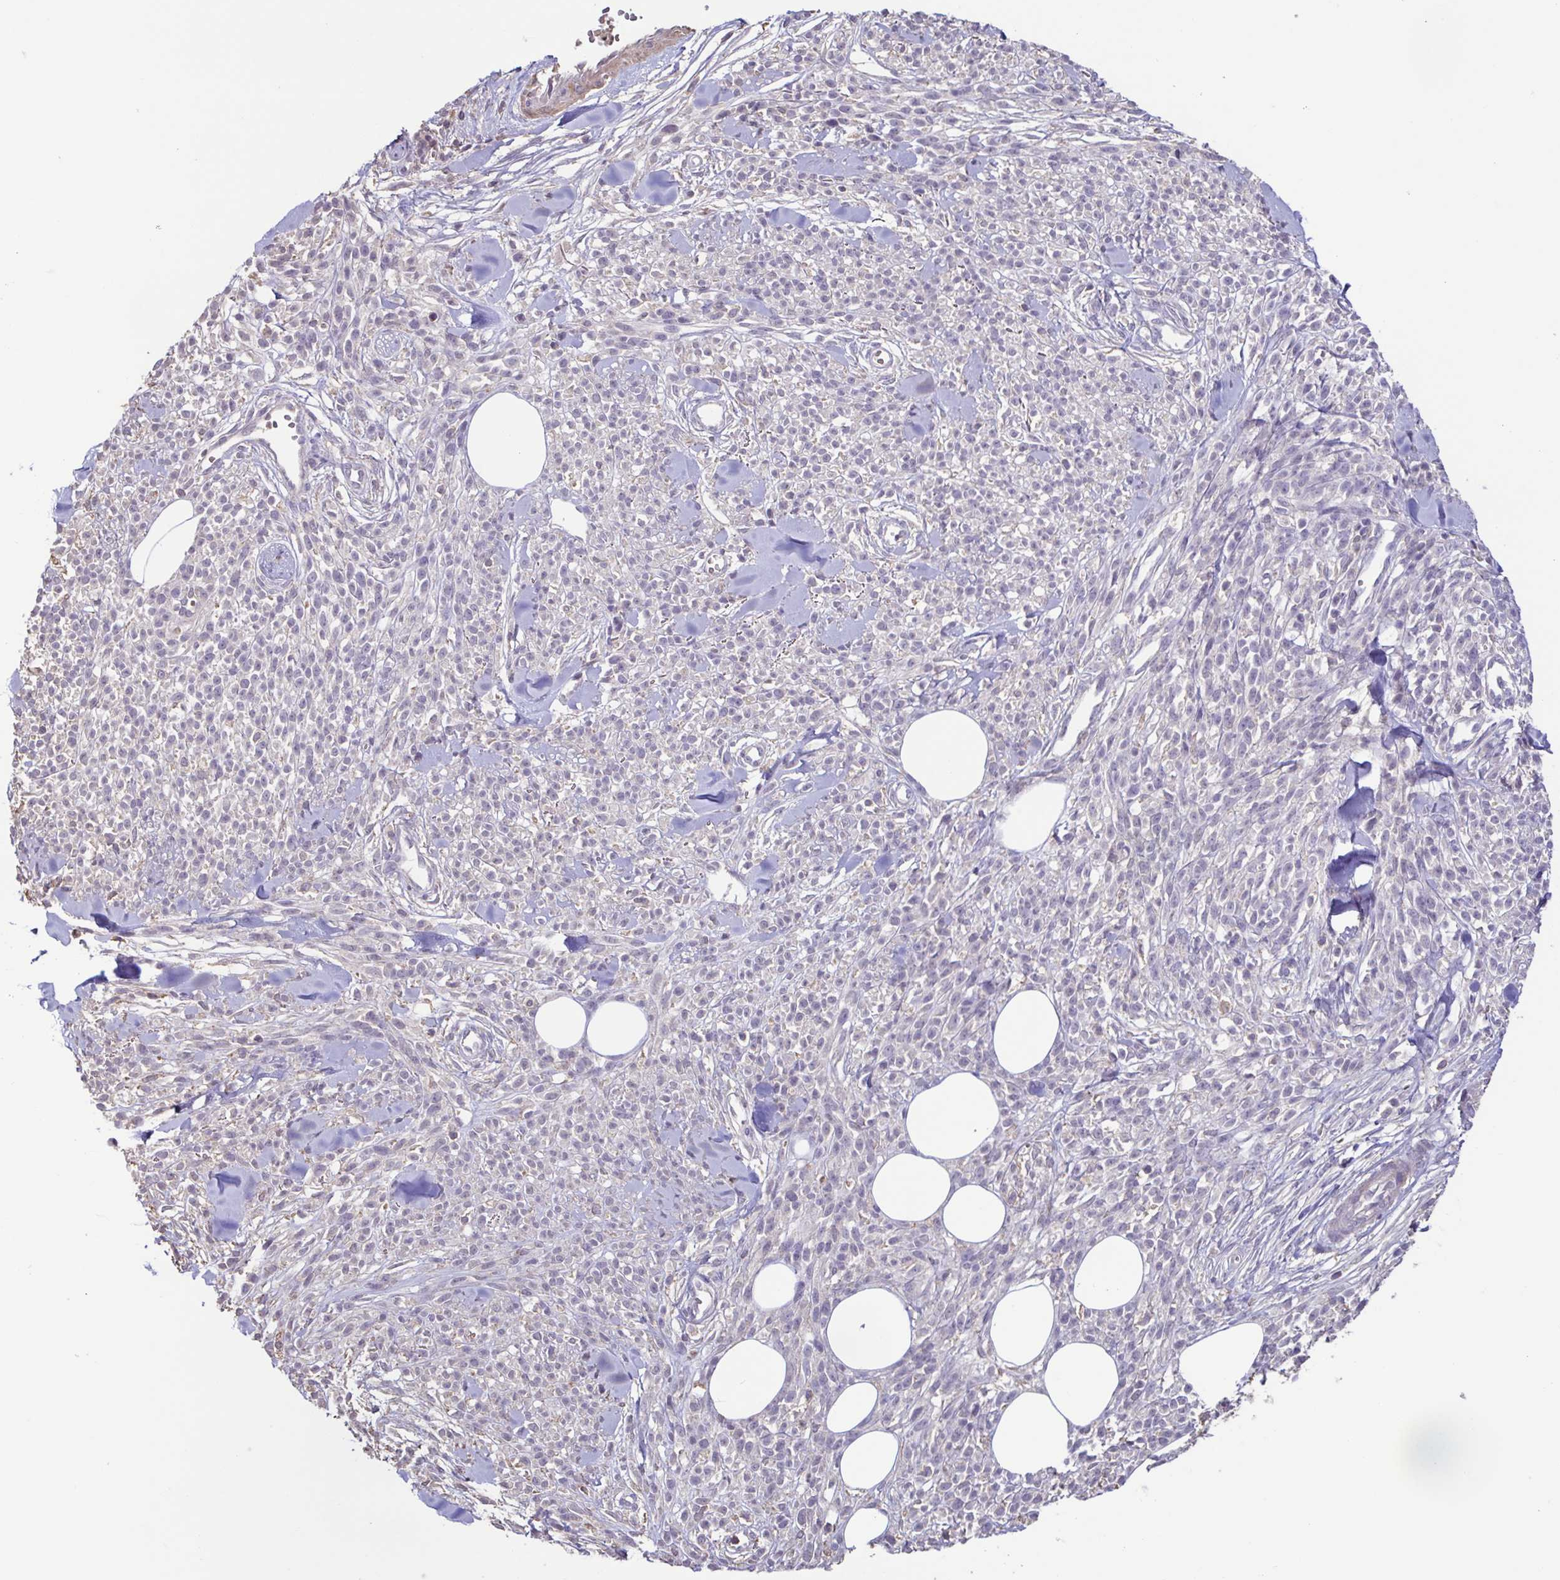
{"staining": {"intensity": "negative", "quantity": "none", "location": "none"}, "tissue": "melanoma", "cell_type": "Tumor cells", "image_type": "cancer", "snomed": [{"axis": "morphology", "description": "Malignant melanoma, NOS"}, {"axis": "topography", "description": "Skin"}, {"axis": "topography", "description": "Skin of trunk"}], "caption": "The micrograph displays no staining of tumor cells in malignant melanoma. (Brightfield microscopy of DAB IHC at high magnification).", "gene": "ACTRT2", "patient": {"sex": "male", "age": 74}}